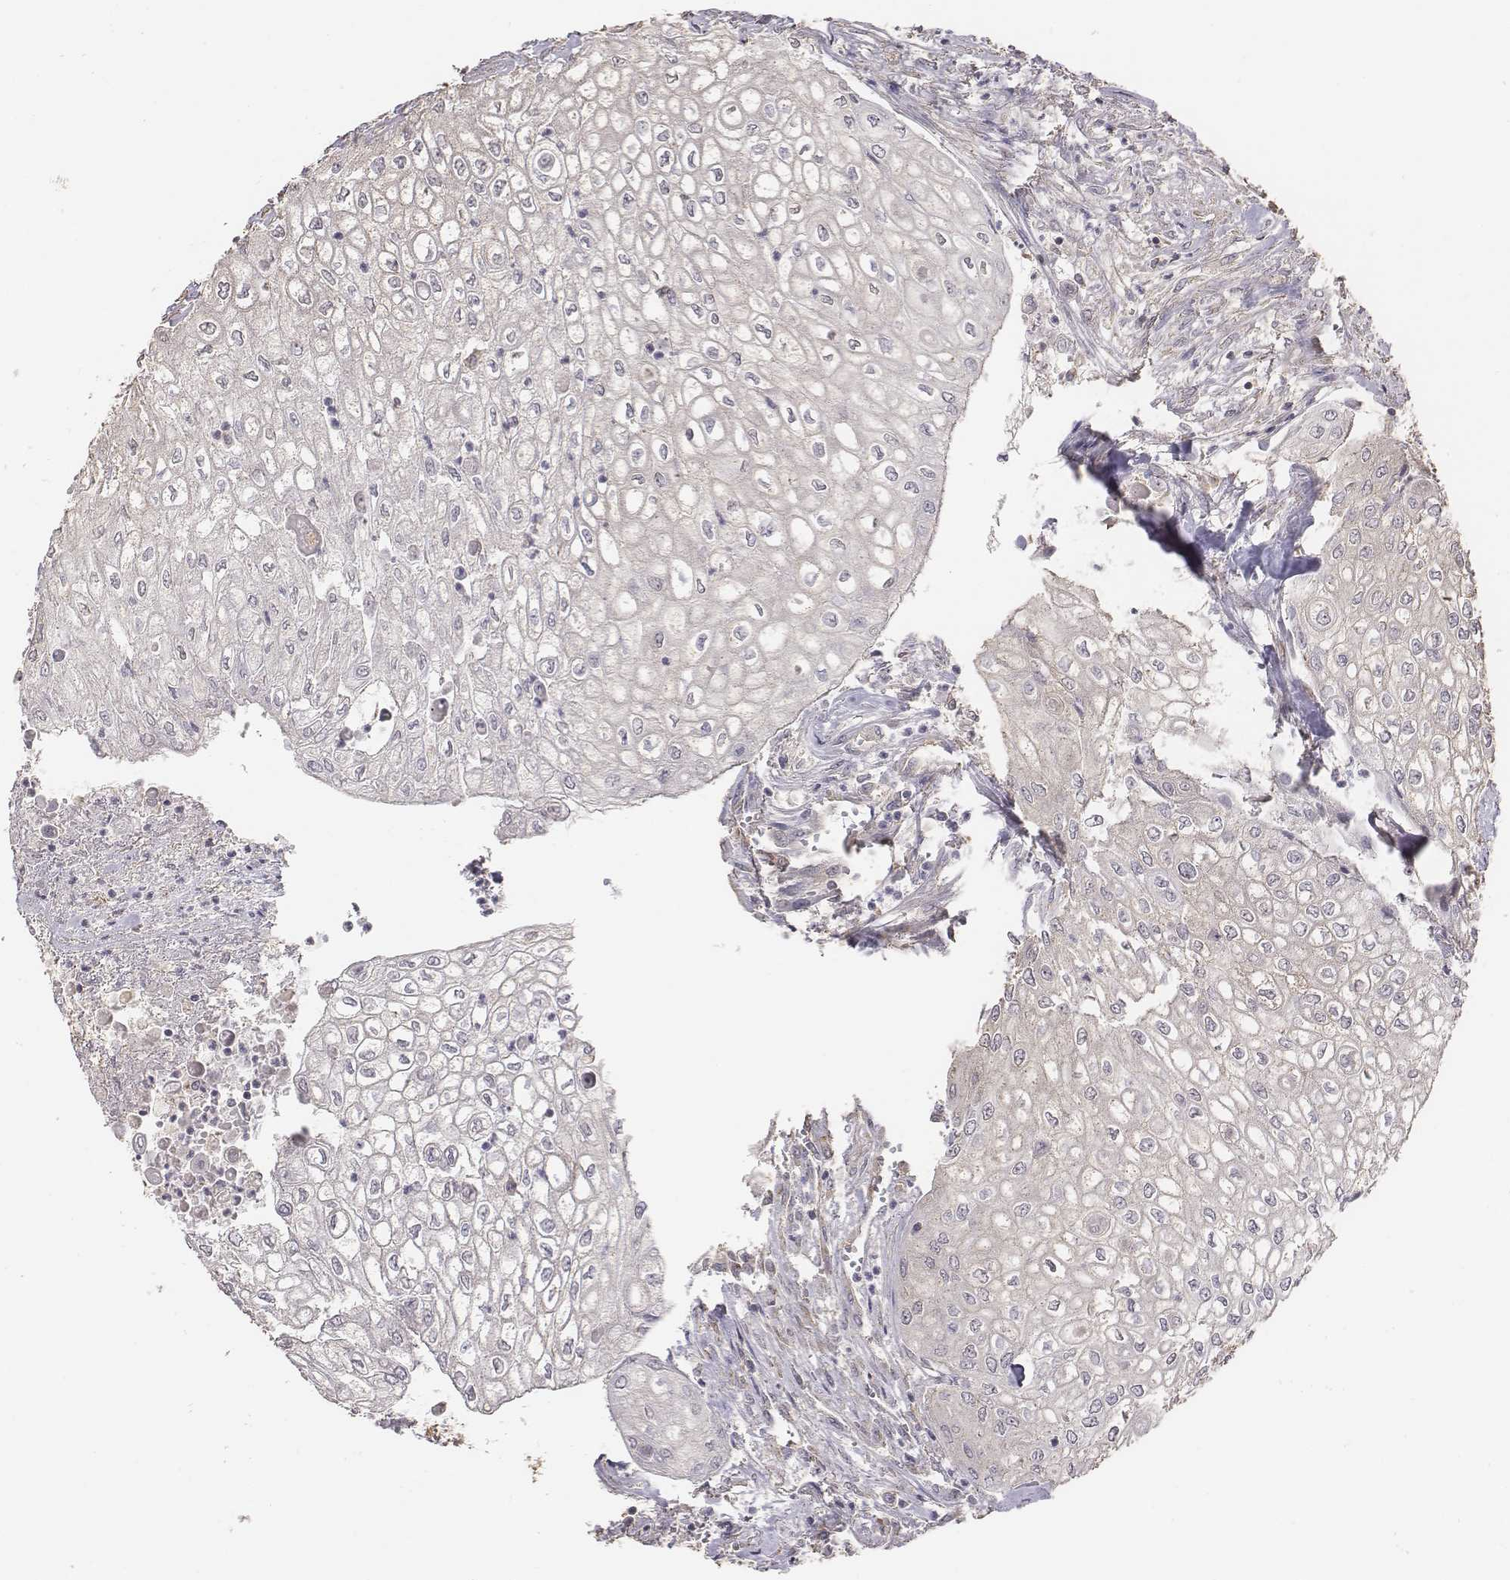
{"staining": {"intensity": "negative", "quantity": "none", "location": "none"}, "tissue": "urothelial cancer", "cell_type": "Tumor cells", "image_type": "cancer", "snomed": [{"axis": "morphology", "description": "Urothelial carcinoma, High grade"}, {"axis": "topography", "description": "Urinary bladder"}], "caption": "IHC micrograph of neoplastic tissue: human urothelial carcinoma (high-grade) stained with DAB exhibits no significant protein expression in tumor cells.", "gene": "AP1B1", "patient": {"sex": "male", "age": 62}}